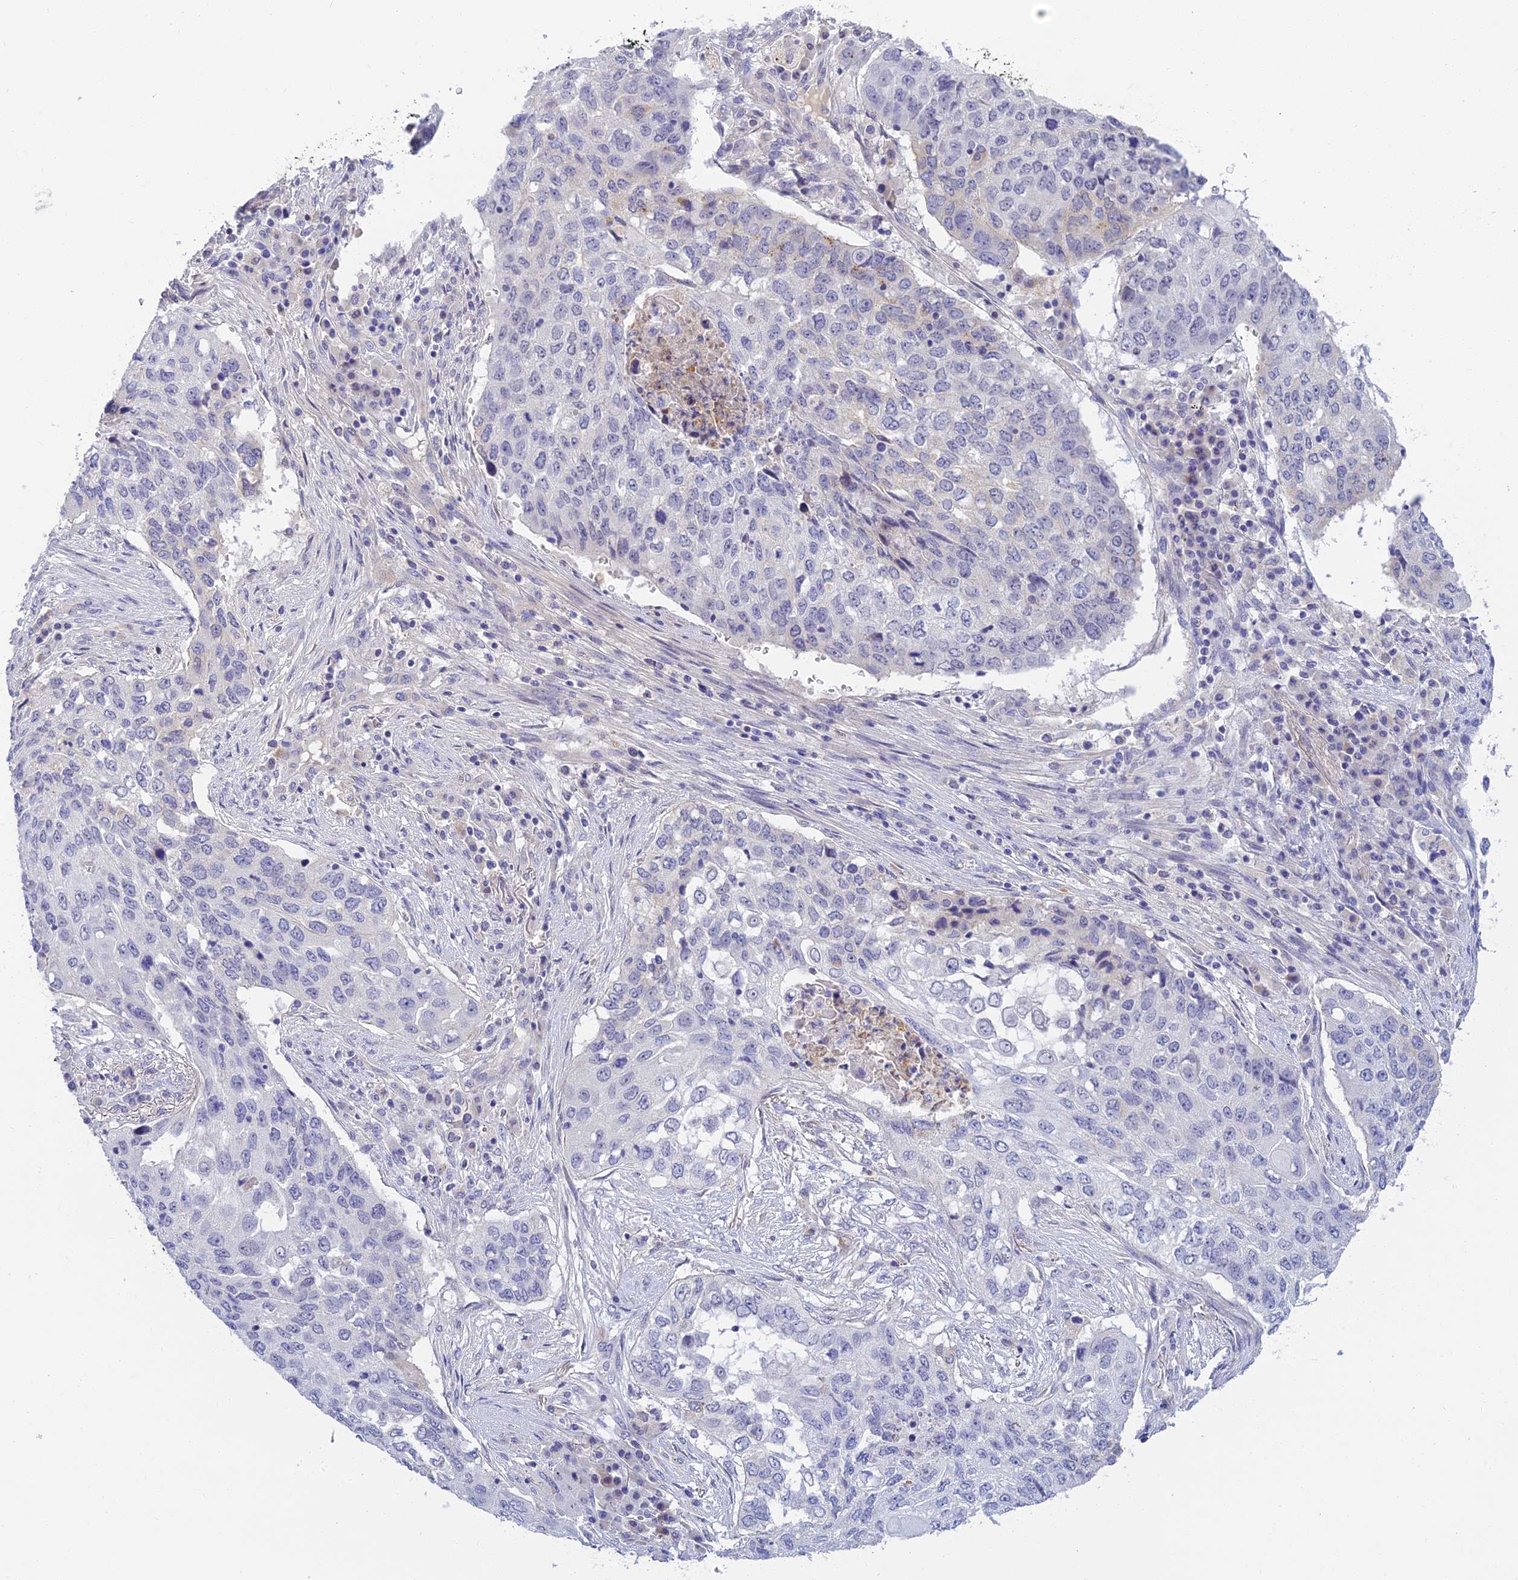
{"staining": {"intensity": "negative", "quantity": "none", "location": "none"}, "tissue": "lung cancer", "cell_type": "Tumor cells", "image_type": "cancer", "snomed": [{"axis": "morphology", "description": "Squamous cell carcinoma, NOS"}, {"axis": "topography", "description": "Lung"}], "caption": "A high-resolution image shows immunohistochemistry (IHC) staining of lung cancer (squamous cell carcinoma), which exhibits no significant expression in tumor cells.", "gene": "INTS13", "patient": {"sex": "female", "age": 63}}